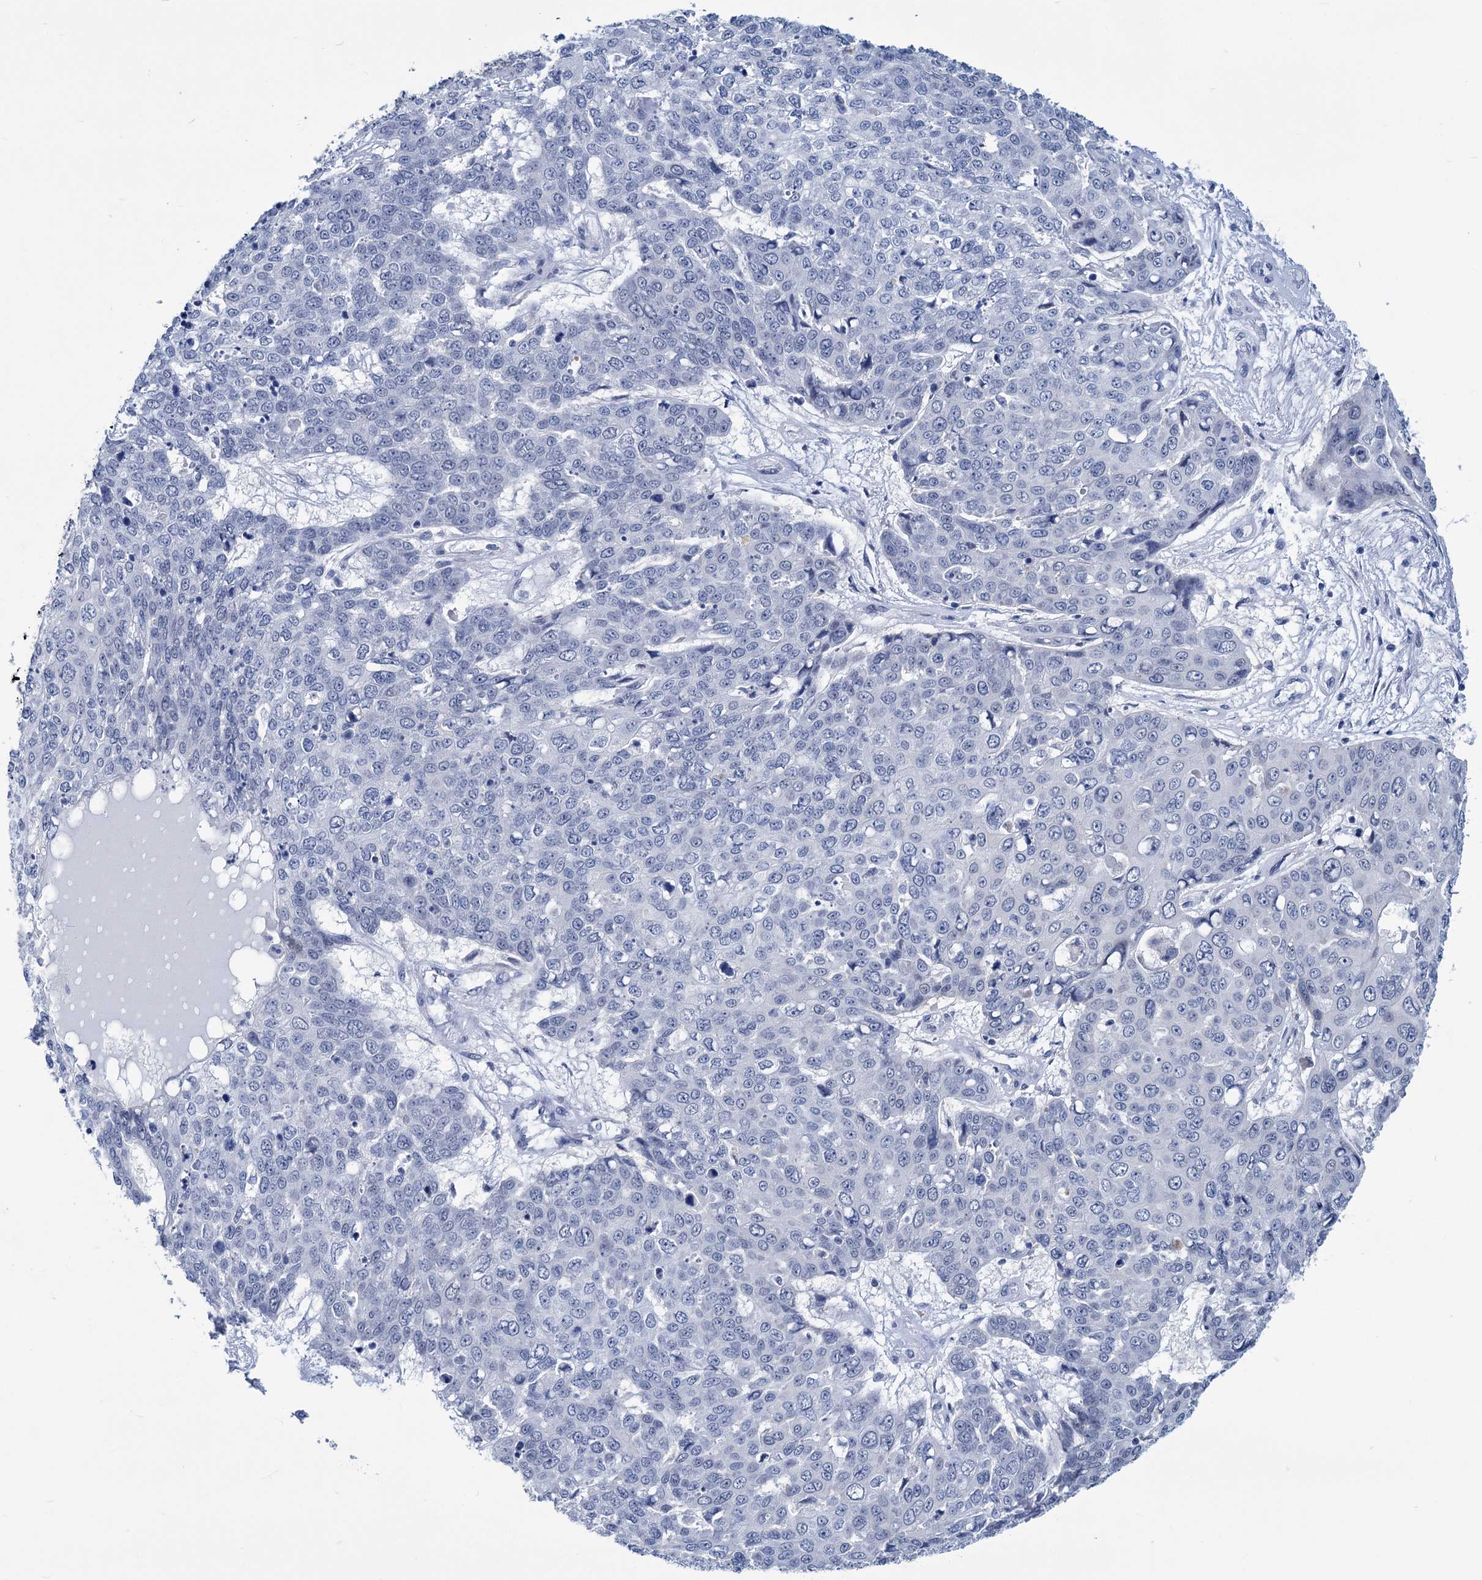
{"staining": {"intensity": "negative", "quantity": "none", "location": "none"}, "tissue": "skin cancer", "cell_type": "Tumor cells", "image_type": "cancer", "snomed": [{"axis": "morphology", "description": "Squamous cell carcinoma, NOS"}, {"axis": "topography", "description": "Skin"}], "caption": "The immunohistochemistry histopathology image has no significant positivity in tumor cells of squamous cell carcinoma (skin) tissue.", "gene": "NEU3", "patient": {"sex": "male", "age": 71}}